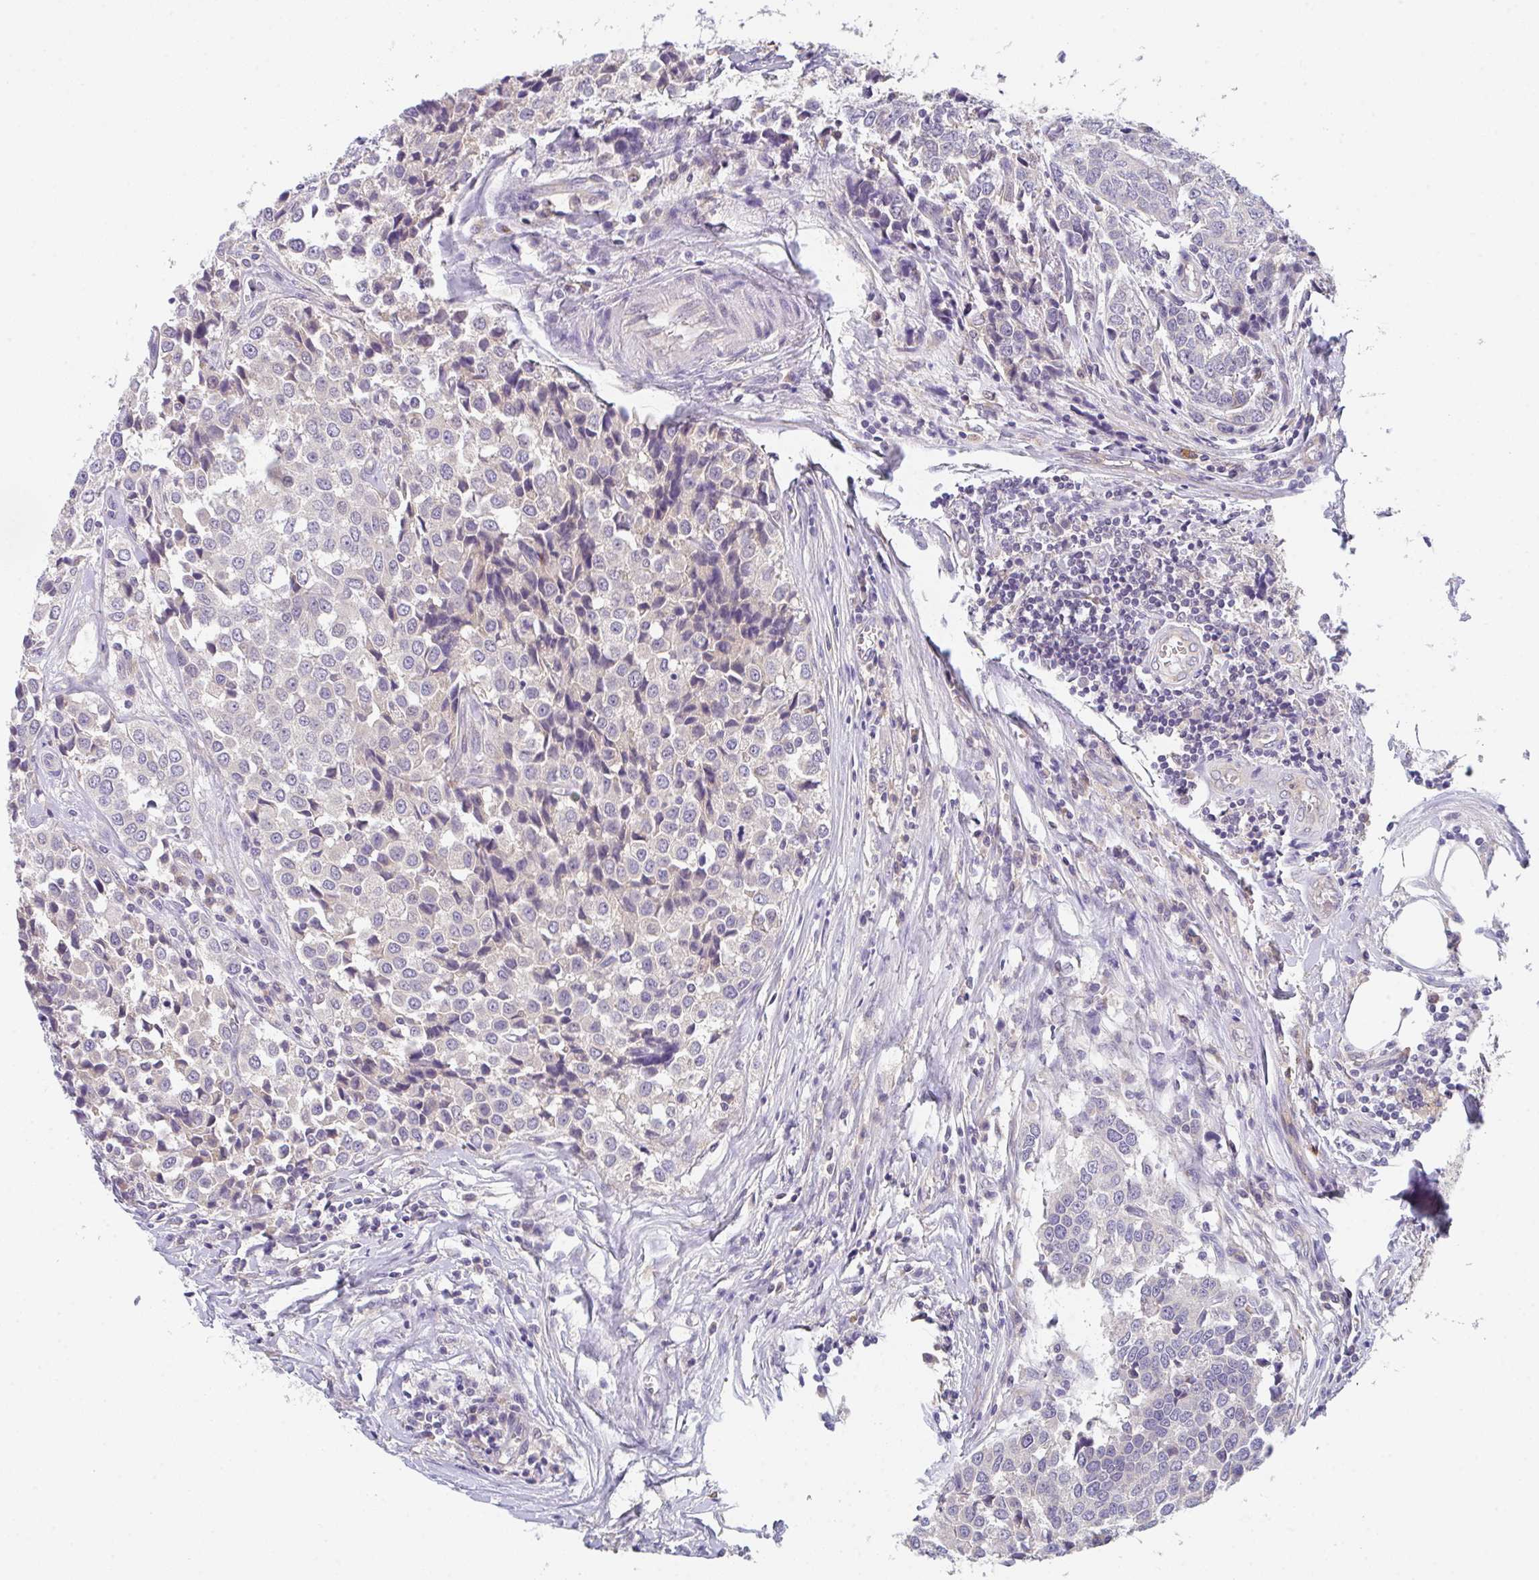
{"staining": {"intensity": "negative", "quantity": "none", "location": "none"}, "tissue": "breast cancer", "cell_type": "Tumor cells", "image_type": "cancer", "snomed": [{"axis": "morphology", "description": "Duct carcinoma"}, {"axis": "topography", "description": "Breast"}], "caption": "Protein analysis of breast cancer reveals no significant staining in tumor cells.", "gene": "TSPAN31", "patient": {"sex": "female", "age": 80}}